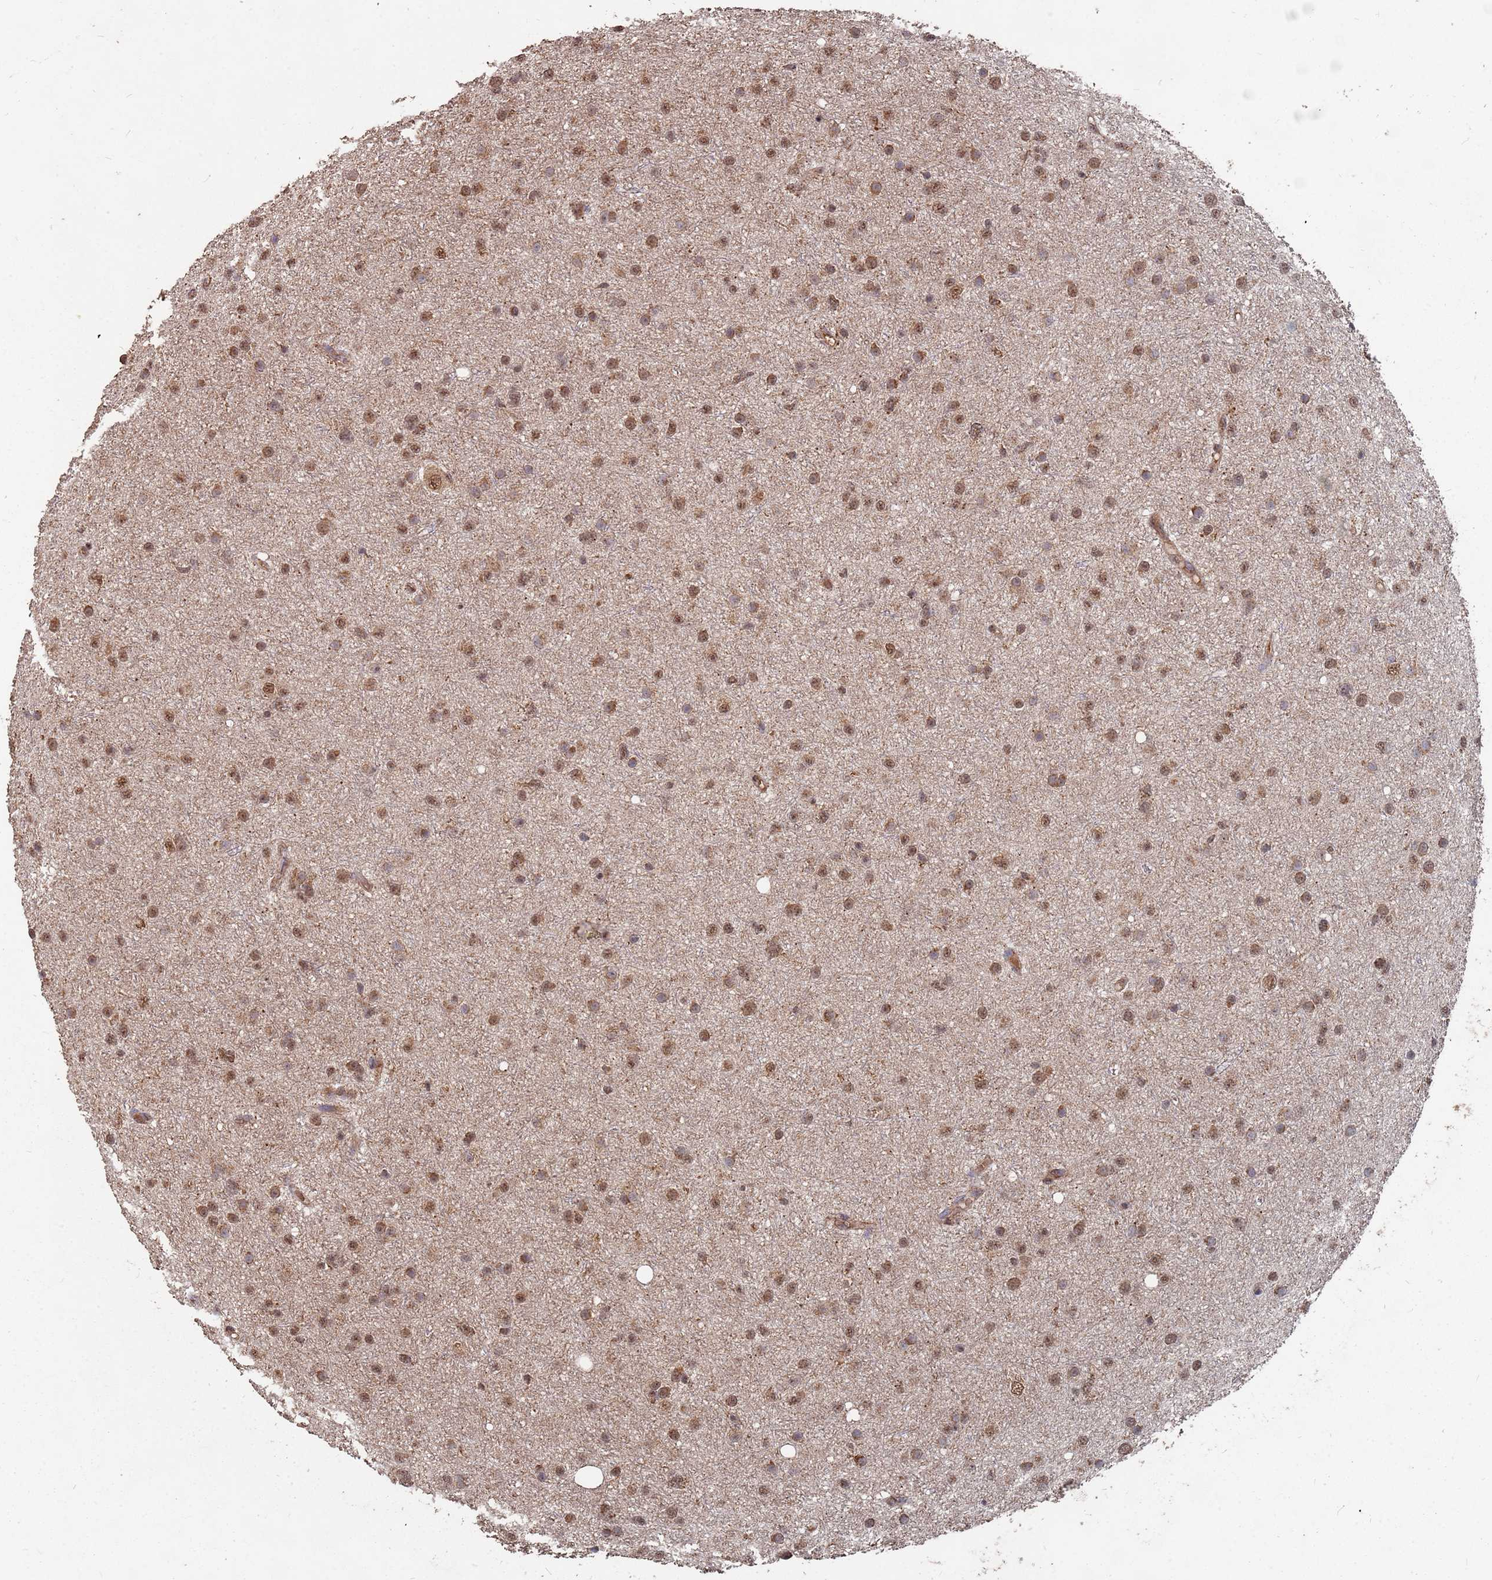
{"staining": {"intensity": "moderate", "quantity": ">75%", "location": "nuclear"}, "tissue": "glioma", "cell_type": "Tumor cells", "image_type": "cancer", "snomed": [{"axis": "morphology", "description": "Glioma, malignant, Low grade"}, {"axis": "topography", "description": "Cerebral cortex"}], "caption": "Brown immunohistochemical staining in glioma demonstrates moderate nuclear expression in approximately >75% of tumor cells.", "gene": "PRORP", "patient": {"sex": "female", "age": 39}}